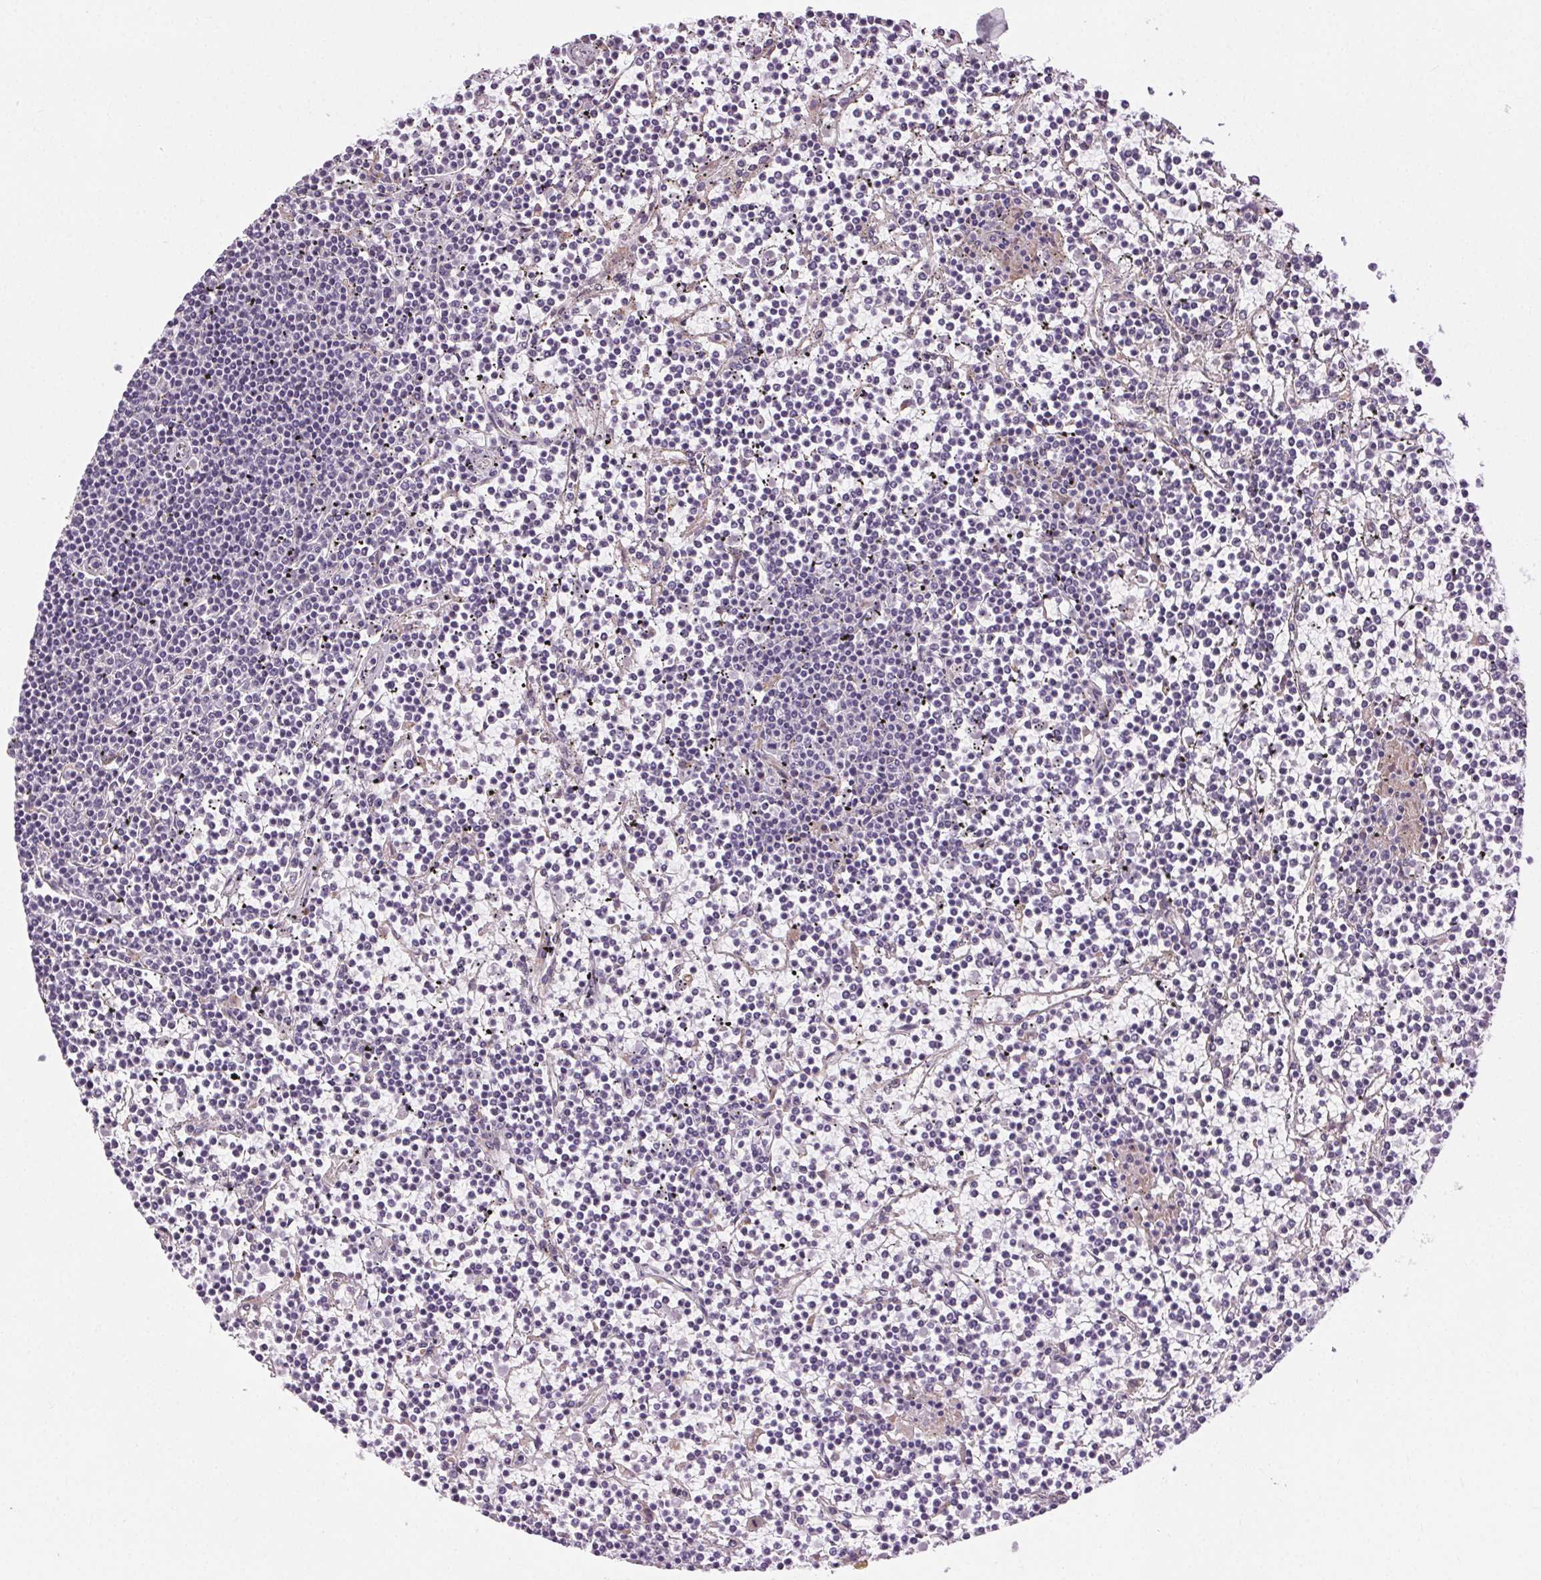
{"staining": {"intensity": "negative", "quantity": "none", "location": "none"}, "tissue": "lymphoma", "cell_type": "Tumor cells", "image_type": "cancer", "snomed": [{"axis": "morphology", "description": "Malignant lymphoma, non-Hodgkin's type, Low grade"}, {"axis": "topography", "description": "Spleen"}], "caption": "The immunohistochemistry micrograph has no significant staining in tumor cells of lymphoma tissue.", "gene": "FAM168A", "patient": {"sex": "female", "age": 19}}